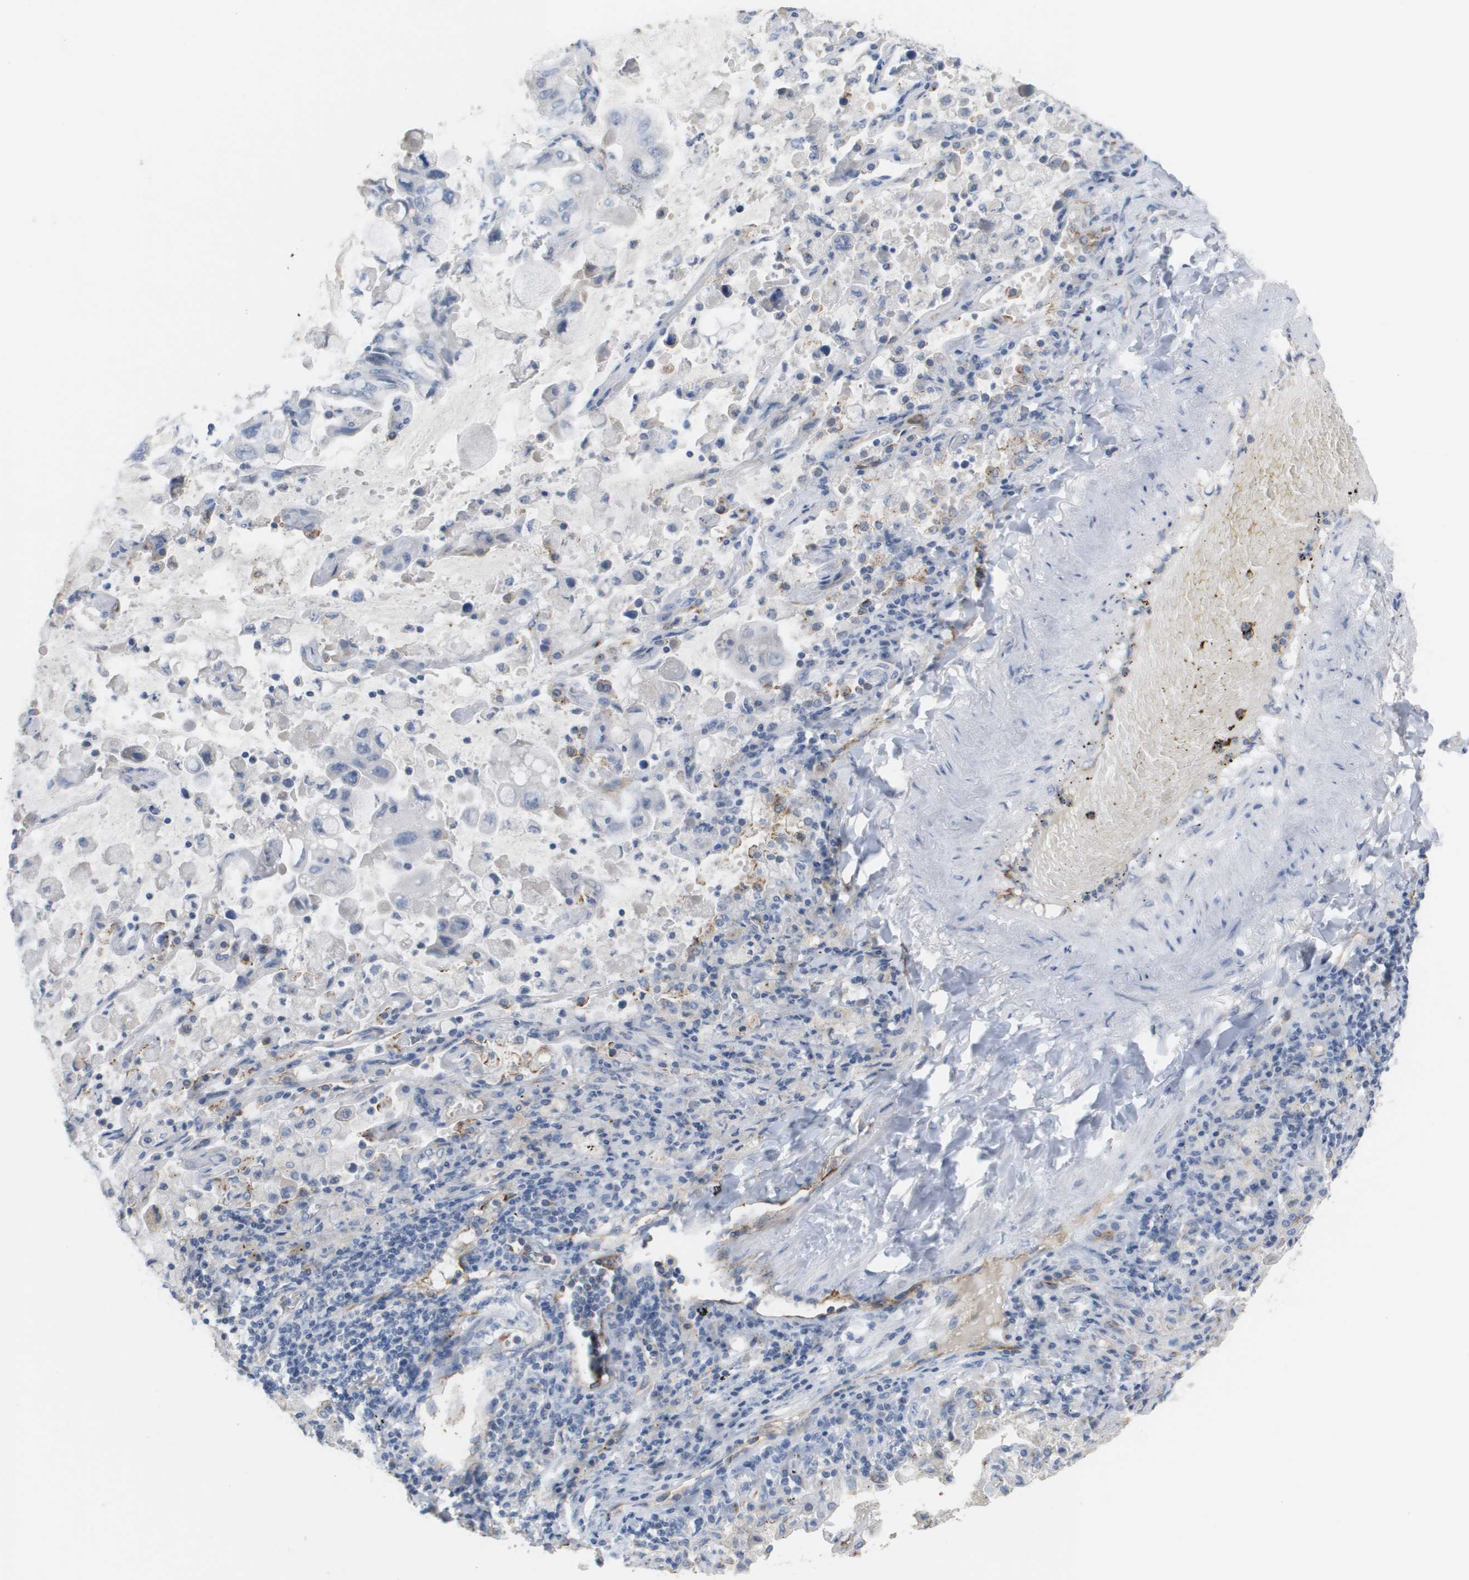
{"staining": {"intensity": "negative", "quantity": "none", "location": "none"}, "tissue": "lung cancer", "cell_type": "Tumor cells", "image_type": "cancer", "snomed": [{"axis": "morphology", "description": "Adenocarcinoma, NOS"}, {"axis": "topography", "description": "Lung"}], "caption": "The image exhibits no staining of tumor cells in lung cancer.", "gene": "ANGPT2", "patient": {"sex": "male", "age": 64}}